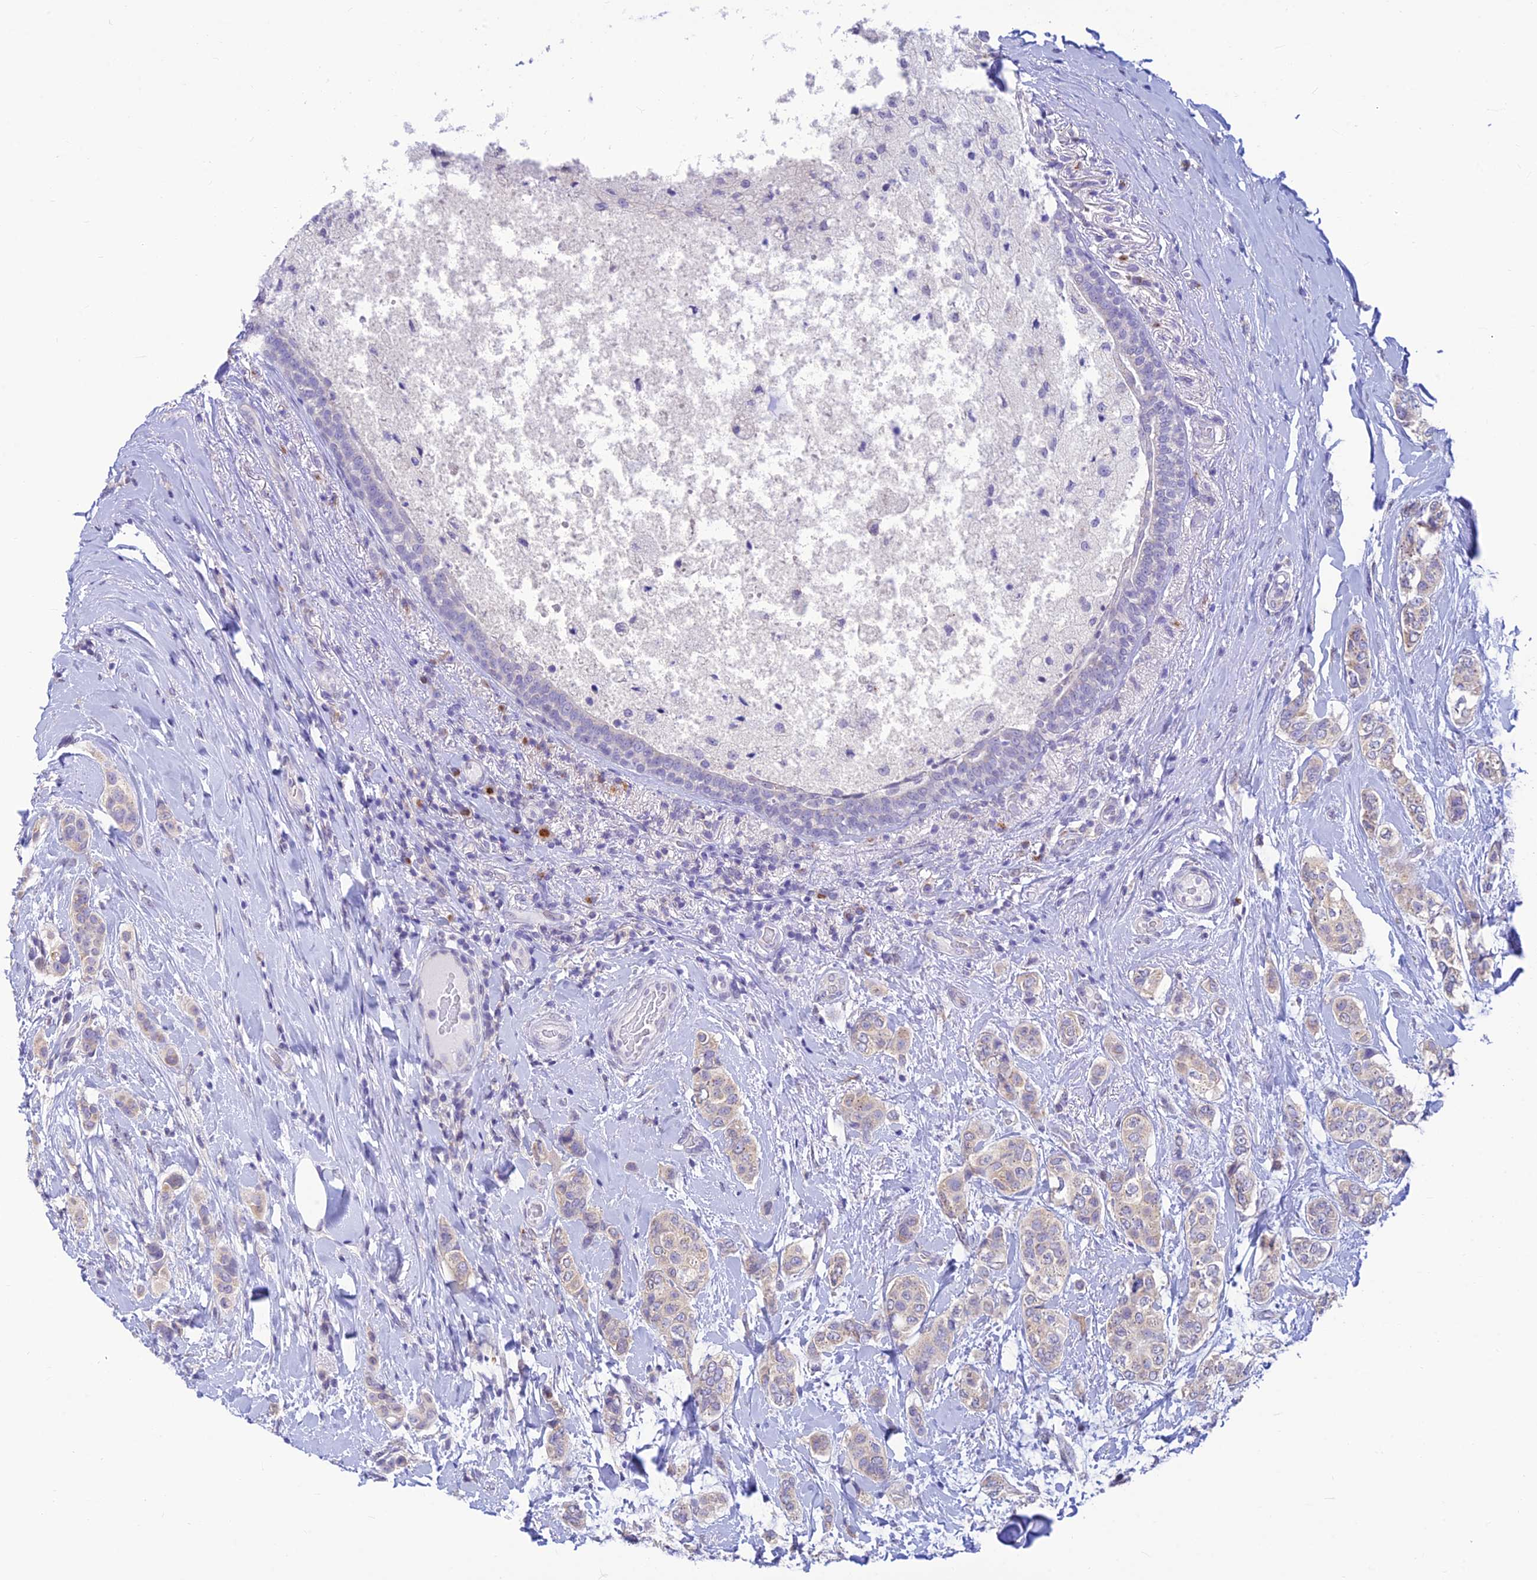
{"staining": {"intensity": "negative", "quantity": "none", "location": "none"}, "tissue": "breast cancer", "cell_type": "Tumor cells", "image_type": "cancer", "snomed": [{"axis": "morphology", "description": "Lobular carcinoma"}, {"axis": "topography", "description": "Breast"}], "caption": "A high-resolution photomicrograph shows immunohistochemistry (IHC) staining of breast cancer, which reveals no significant positivity in tumor cells.", "gene": "INKA1", "patient": {"sex": "female", "age": 51}}